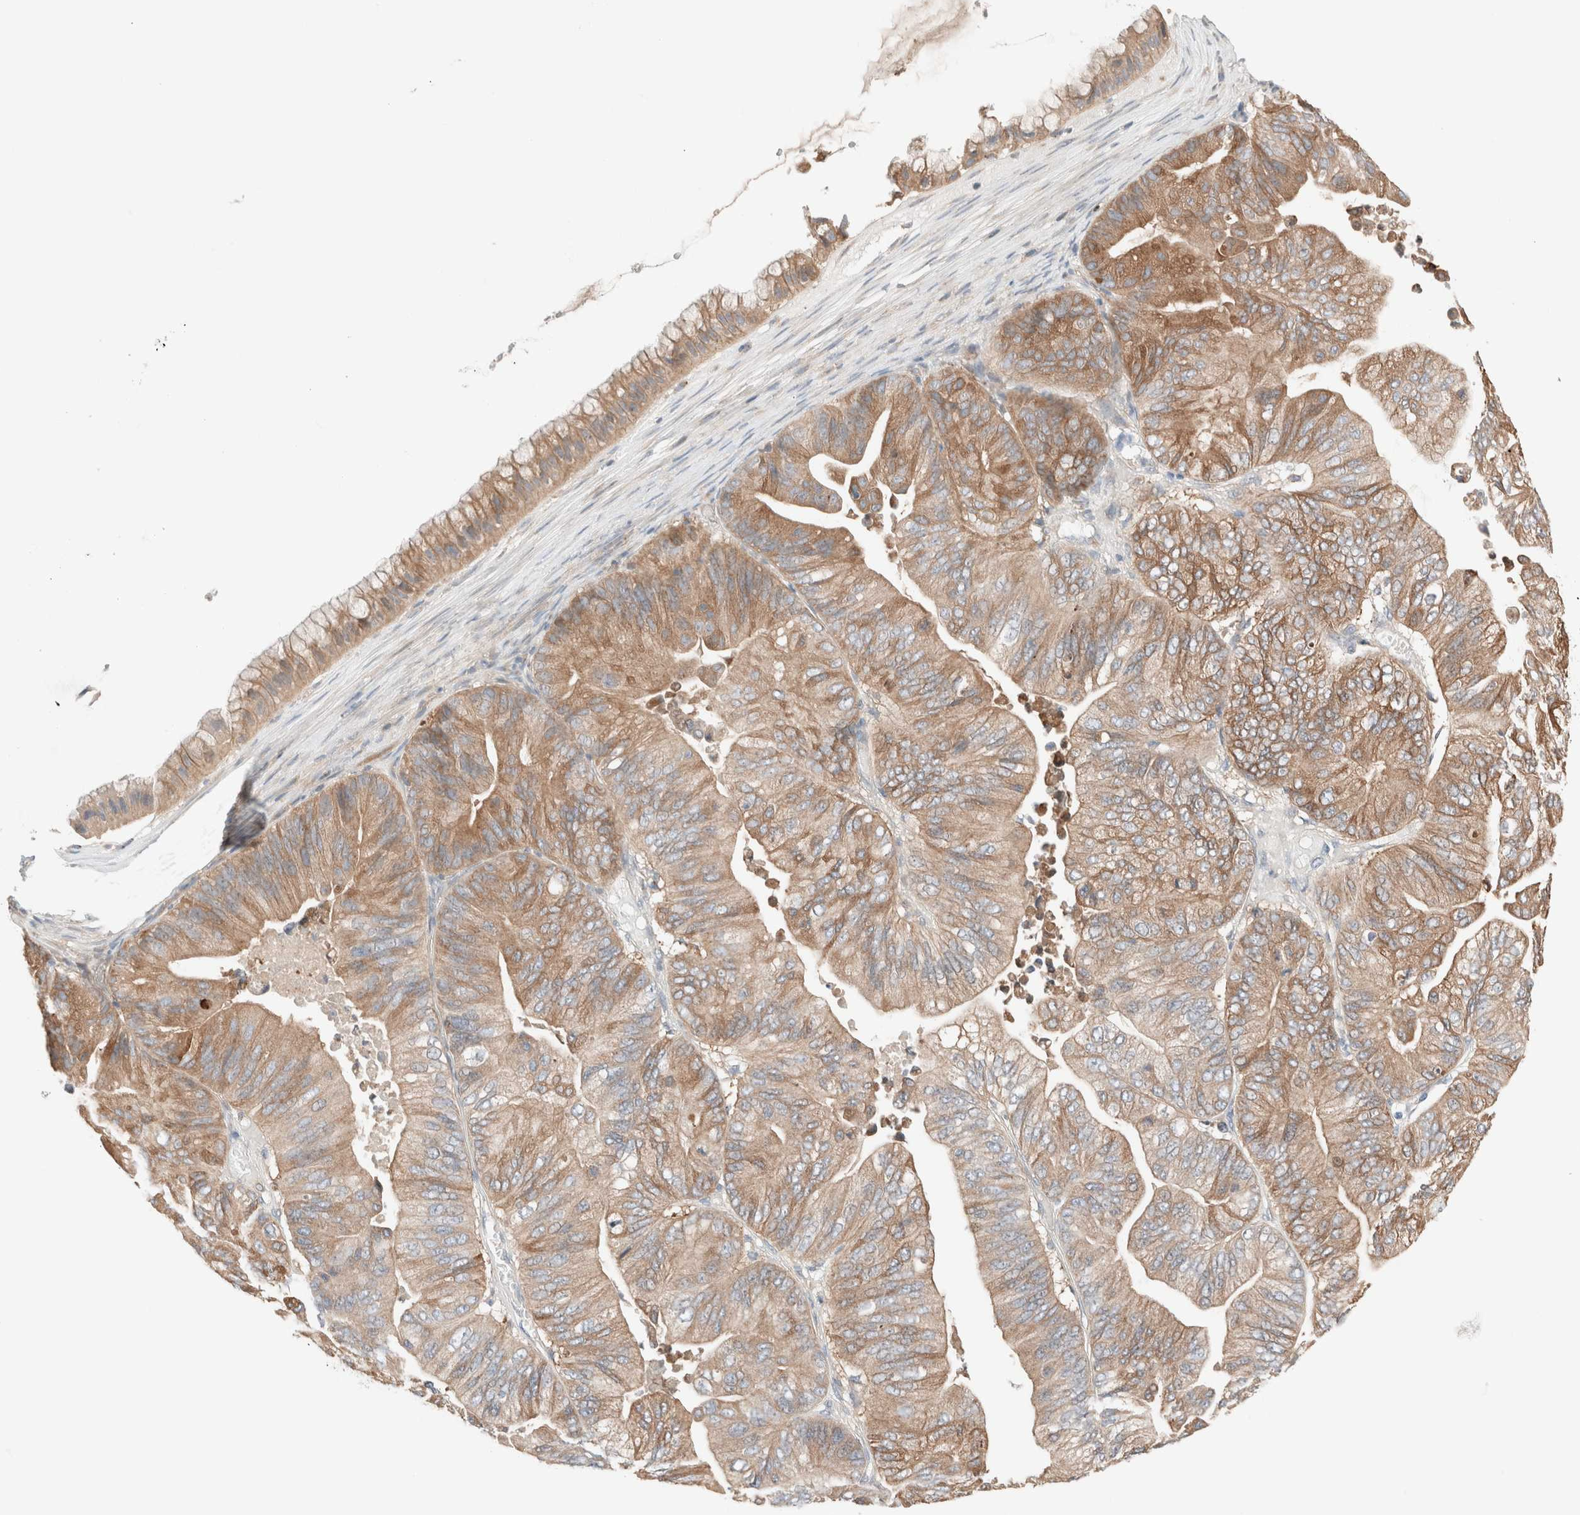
{"staining": {"intensity": "moderate", "quantity": ">75%", "location": "cytoplasmic/membranous"}, "tissue": "ovarian cancer", "cell_type": "Tumor cells", "image_type": "cancer", "snomed": [{"axis": "morphology", "description": "Cystadenocarcinoma, mucinous, NOS"}, {"axis": "topography", "description": "Ovary"}], "caption": "A high-resolution image shows immunohistochemistry (IHC) staining of ovarian cancer, which displays moderate cytoplasmic/membranous expression in approximately >75% of tumor cells.", "gene": "PCM1", "patient": {"sex": "female", "age": 61}}